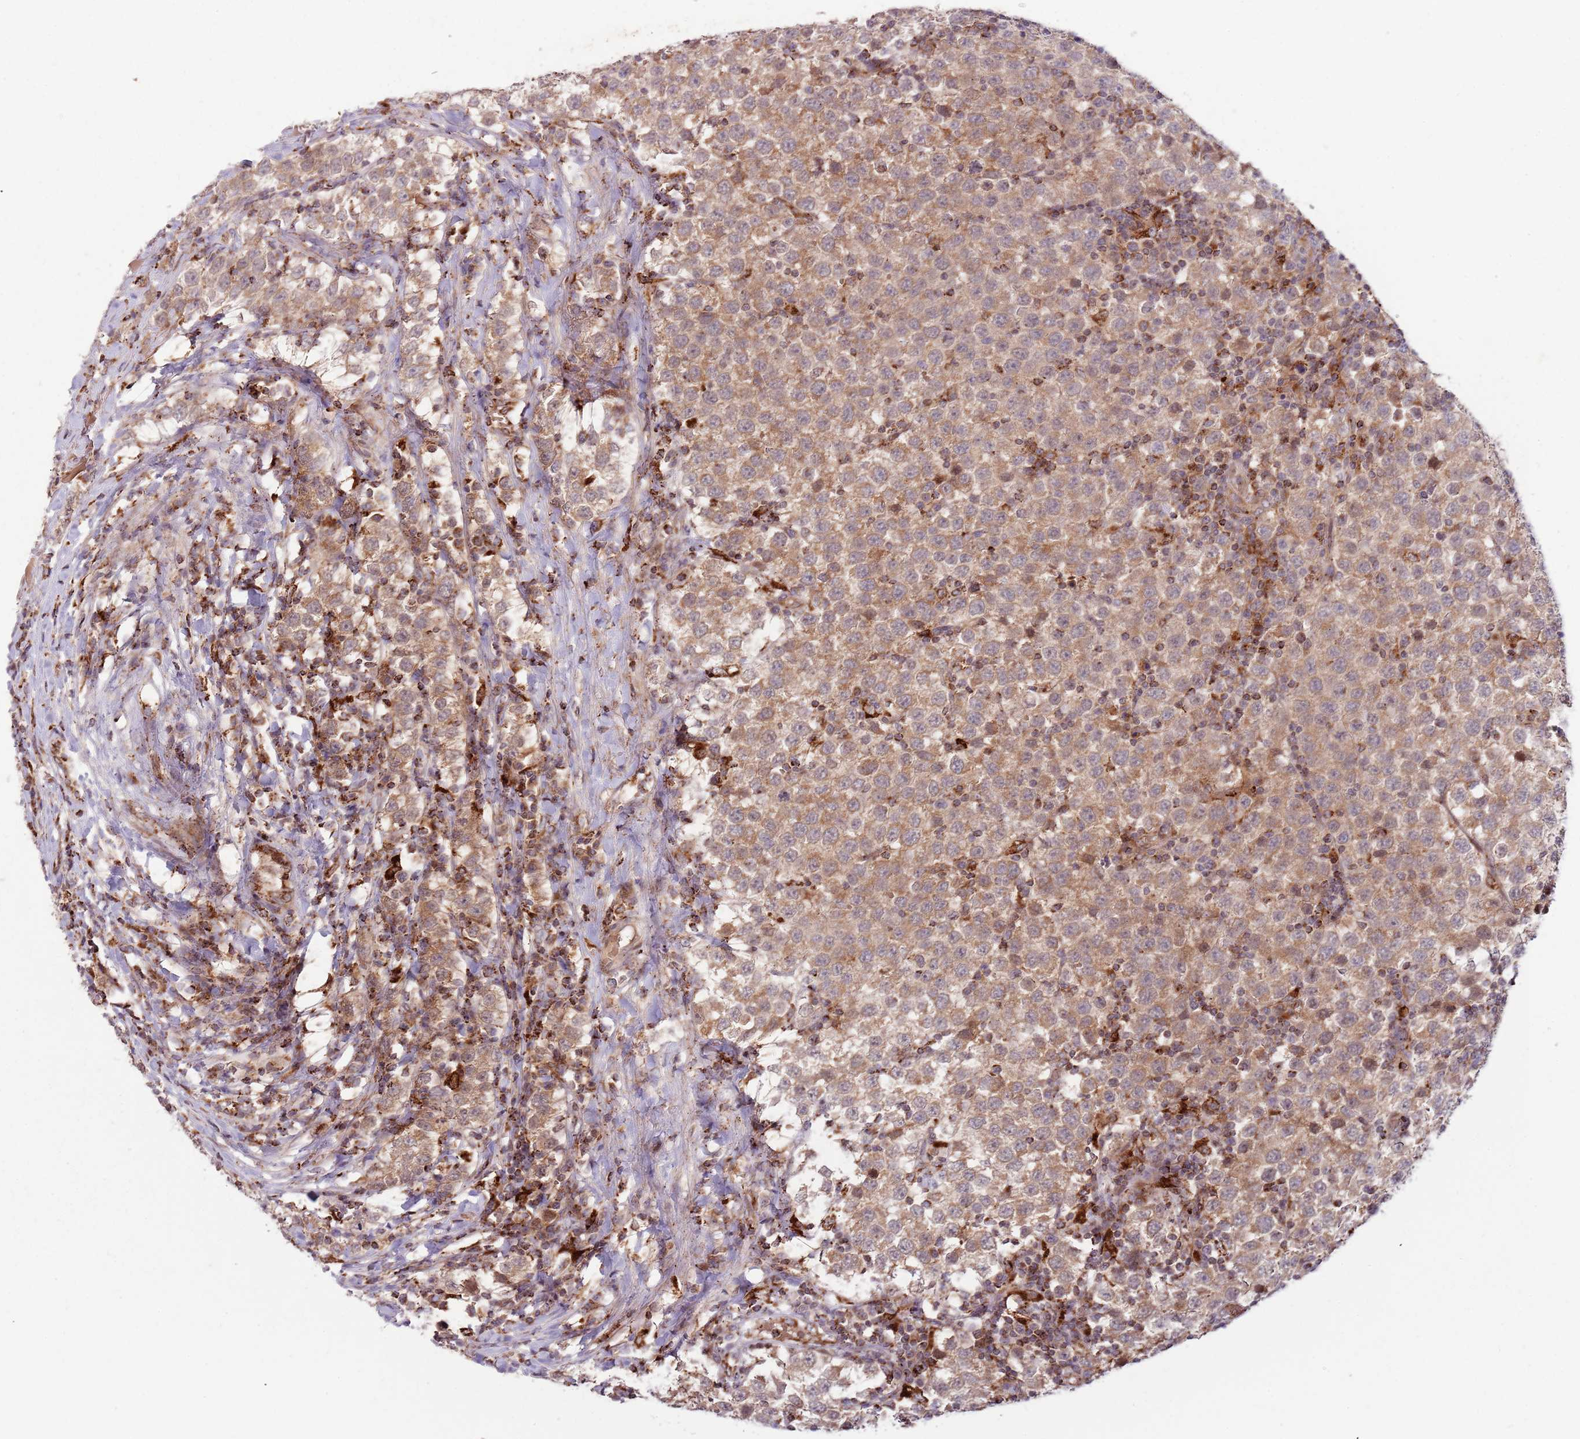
{"staining": {"intensity": "moderate", "quantity": ">75%", "location": "cytoplasmic/membranous"}, "tissue": "testis cancer", "cell_type": "Tumor cells", "image_type": "cancer", "snomed": [{"axis": "morphology", "description": "Seminoma, NOS"}, {"axis": "topography", "description": "Testis"}], "caption": "A brown stain highlights moderate cytoplasmic/membranous staining of a protein in testis seminoma tumor cells.", "gene": "ULK3", "patient": {"sex": "male", "age": 34}}